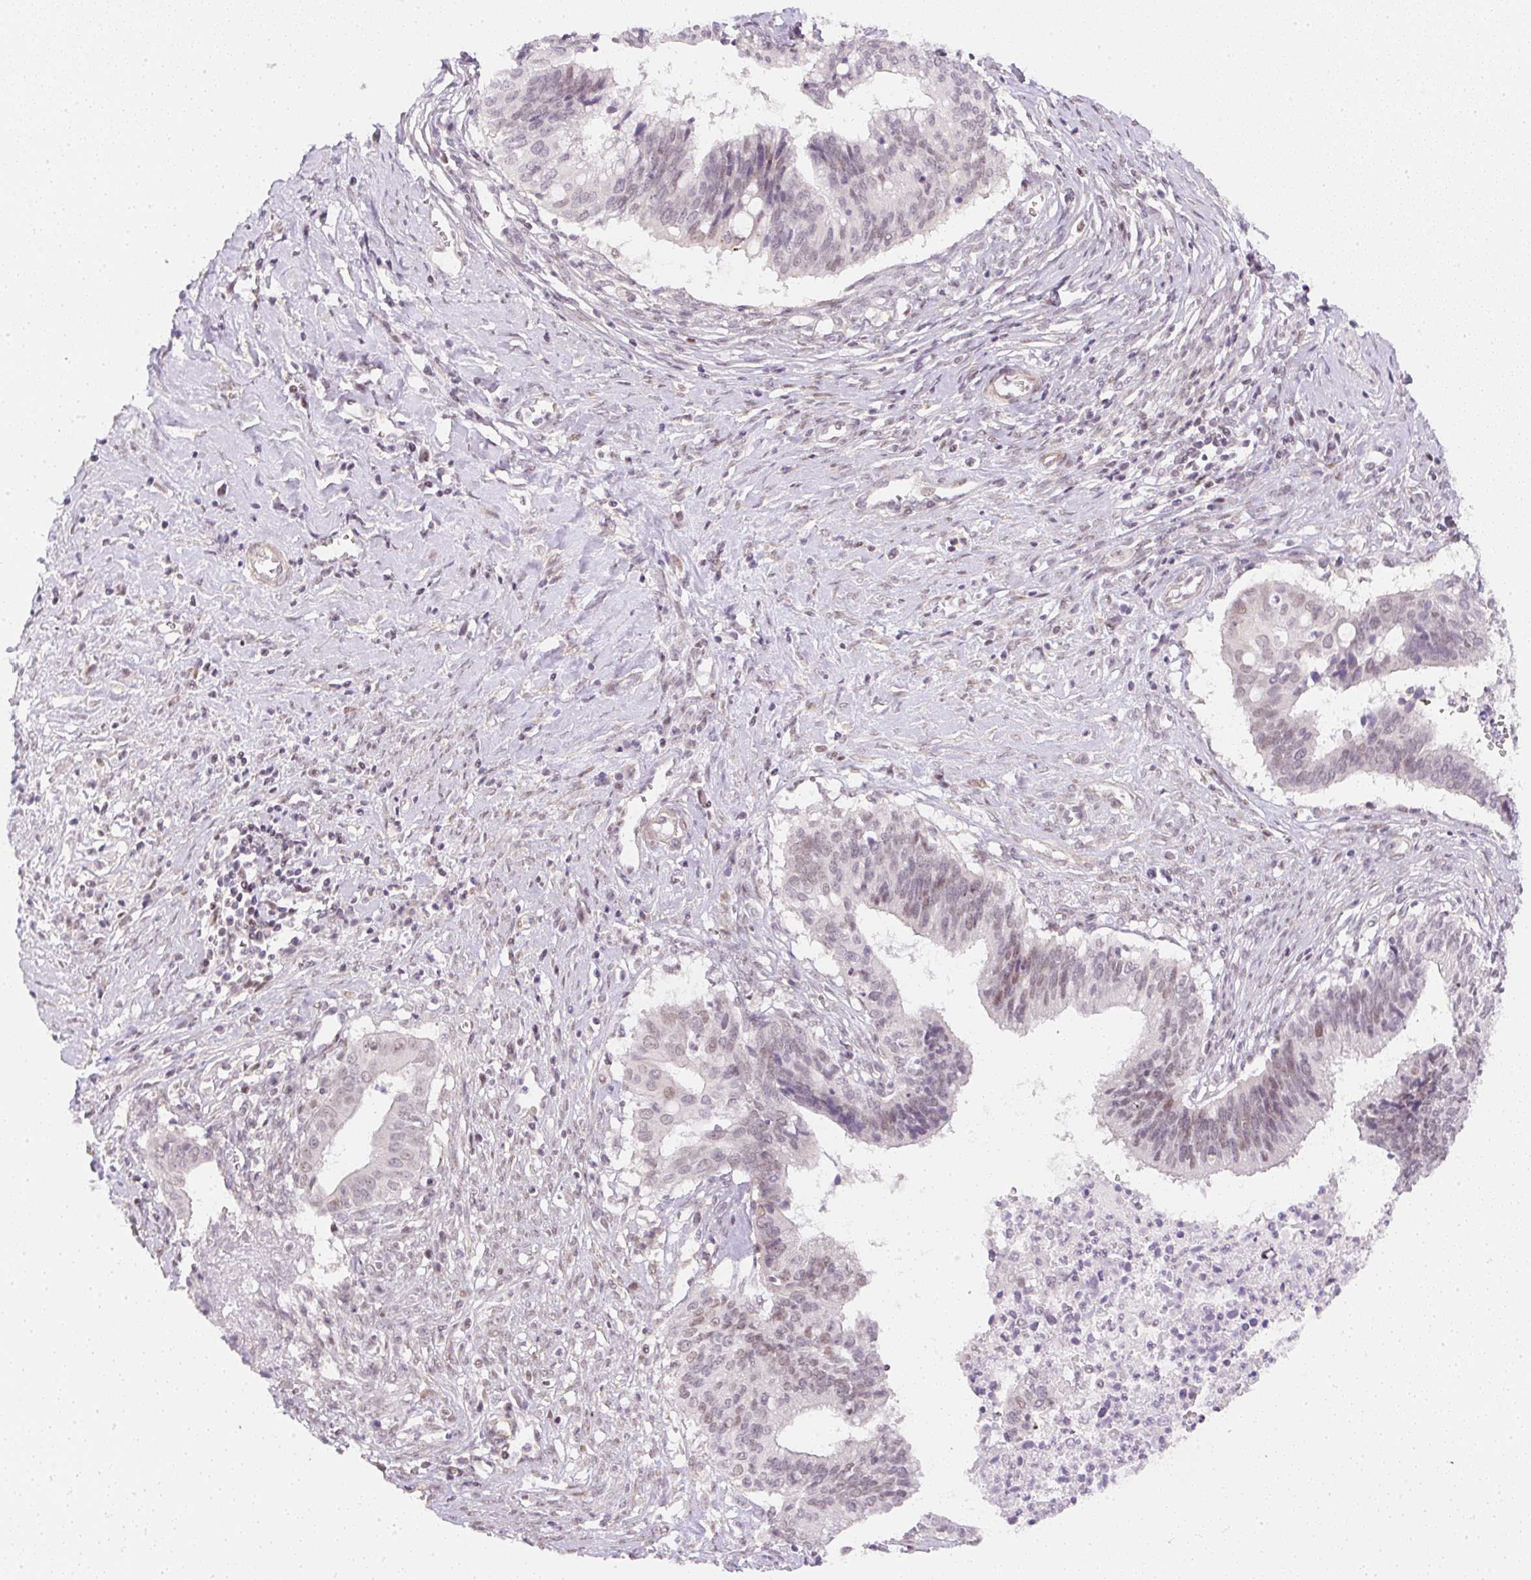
{"staining": {"intensity": "weak", "quantity": "<25%", "location": "nuclear"}, "tissue": "cervical cancer", "cell_type": "Tumor cells", "image_type": "cancer", "snomed": [{"axis": "morphology", "description": "Adenocarcinoma, NOS"}, {"axis": "topography", "description": "Cervix"}], "caption": "DAB (3,3'-diaminobenzidine) immunohistochemical staining of human cervical cancer (adenocarcinoma) displays no significant expression in tumor cells.", "gene": "DPPA4", "patient": {"sex": "female", "age": 44}}